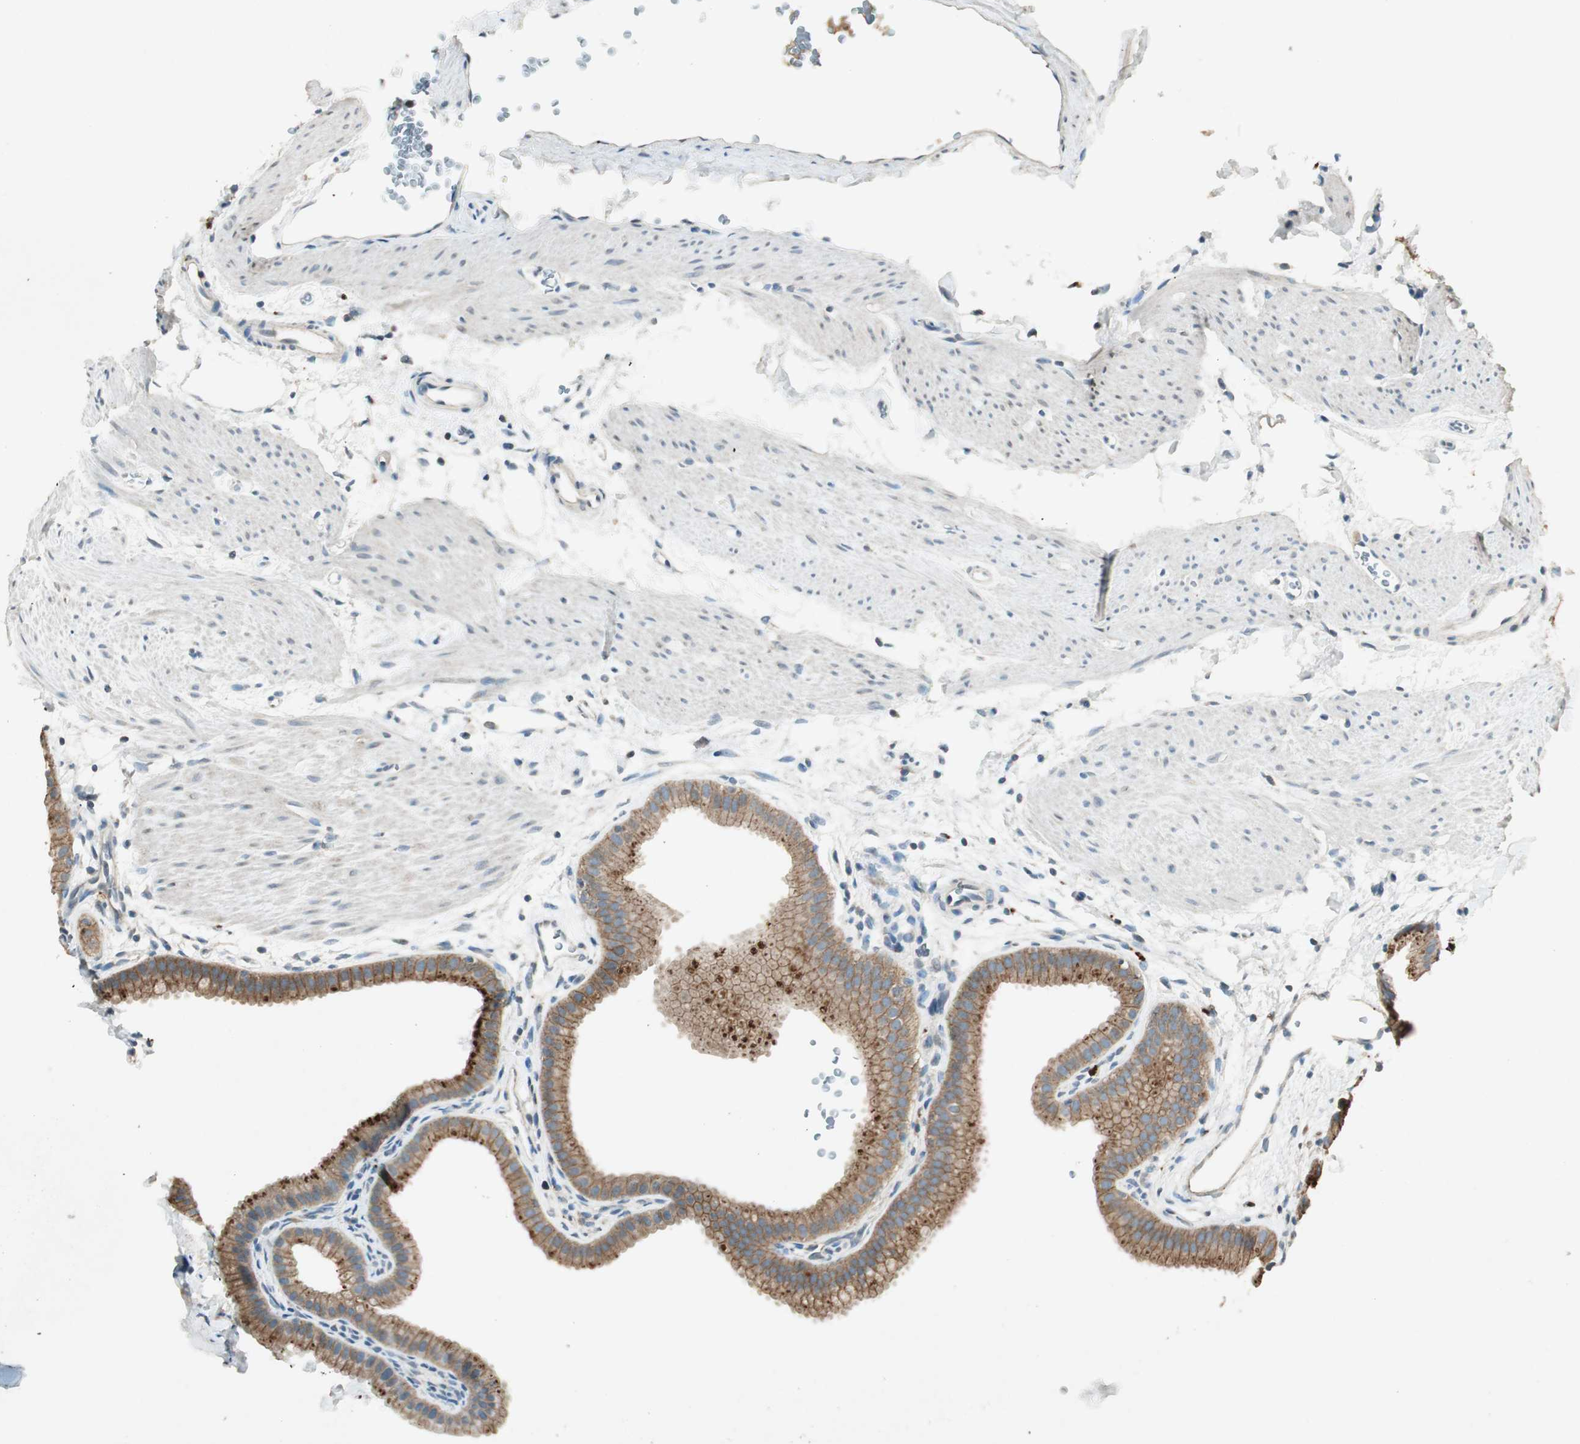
{"staining": {"intensity": "moderate", "quantity": ">75%", "location": "cytoplasmic/membranous"}, "tissue": "gallbladder", "cell_type": "Glandular cells", "image_type": "normal", "snomed": [{"axis": "morphology", "description": "Normal tissue, NOS"}, {"axis": "topography", "description": "Gallbladder"}], "caption": "Immunohistochemistry (IHC) histopathology image of unremarkable human gallbladder stained for a protein (brown), which reveals medium levels of moderate cytoplasmic/membranous staining in about >75% of glandular cells.", "gene": "NKAIN1", "patient": {"sex": "female", "age": 64}}